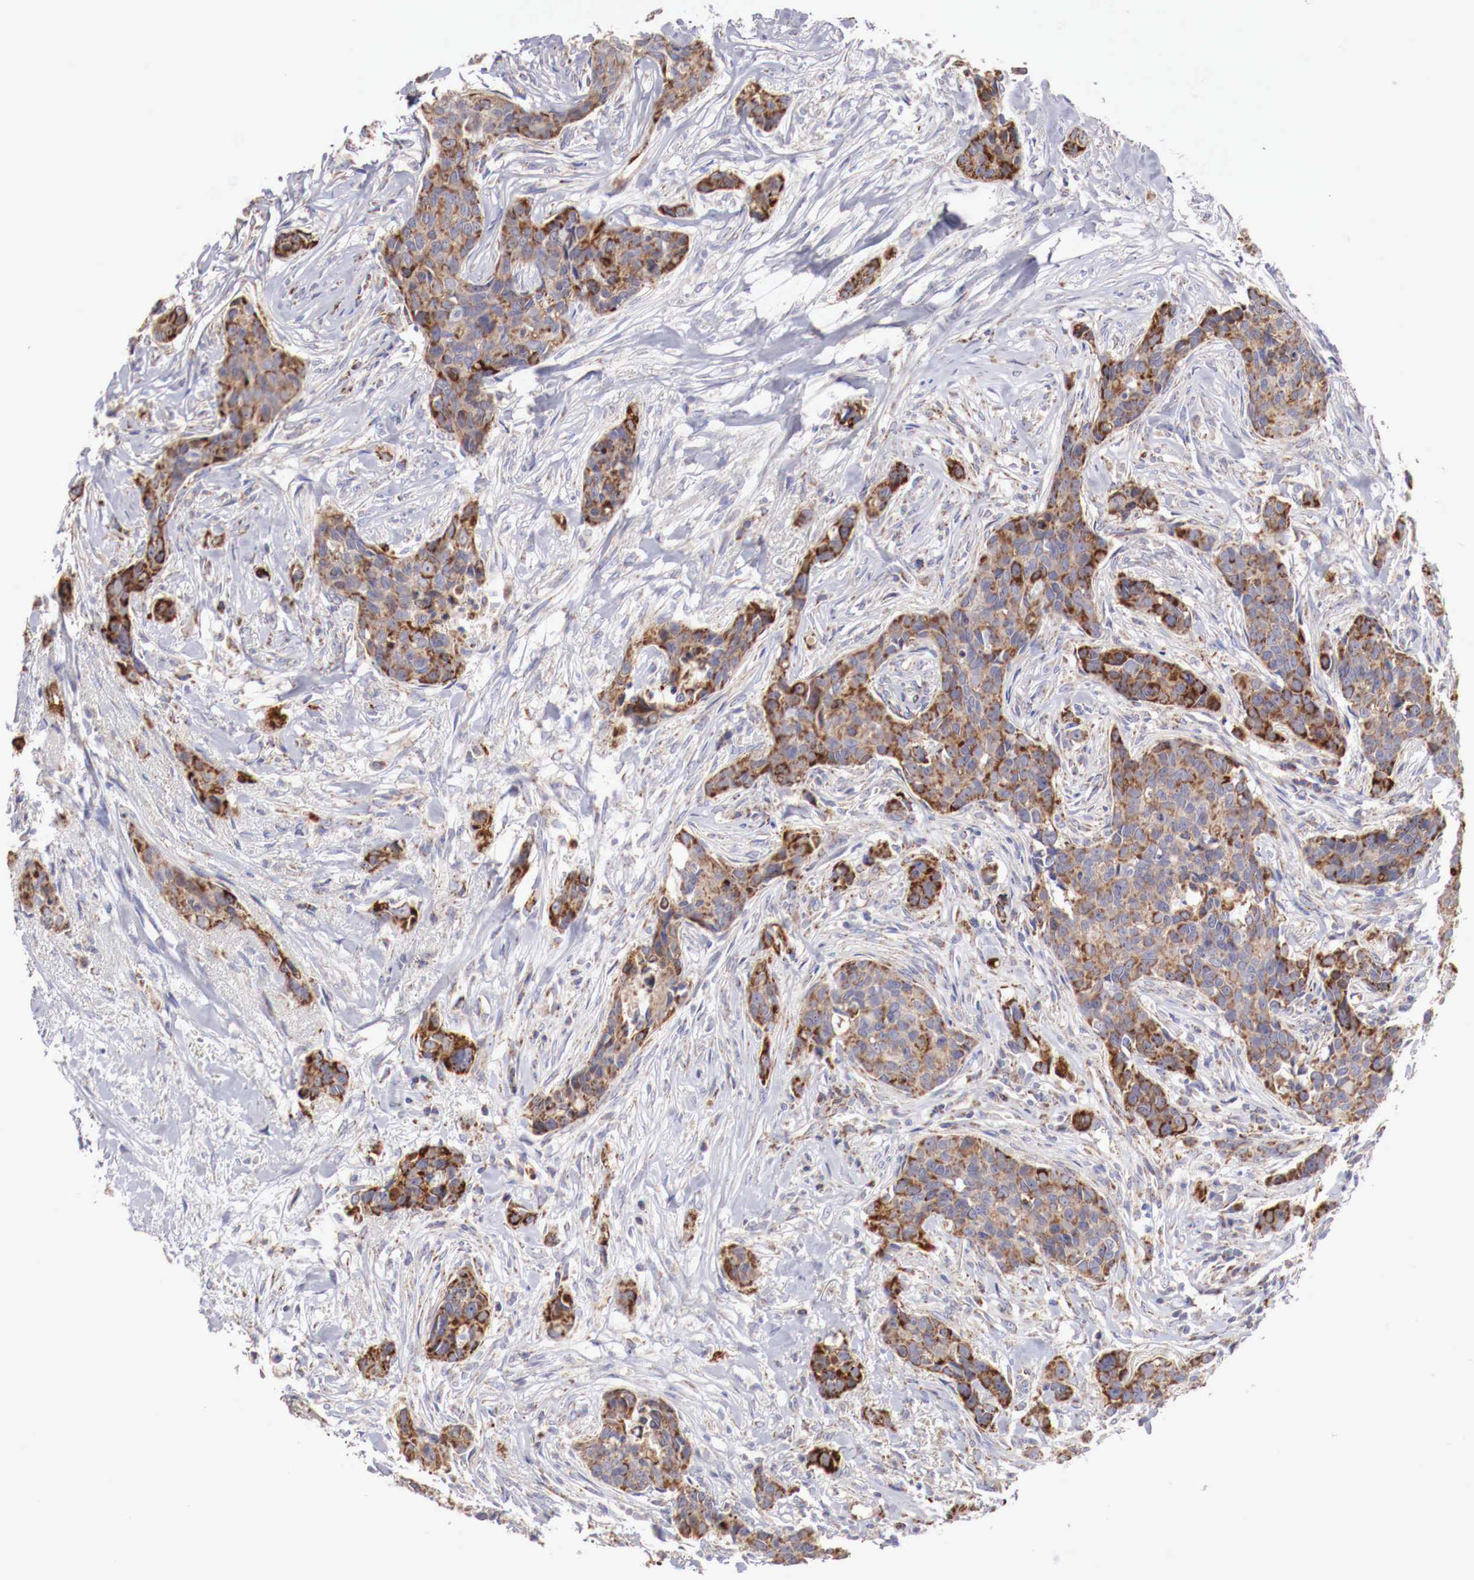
{"staining": {"intensity": "moderate", "quantity": ">75%", "location": "cytoplasmic/membranous"}, "tissue": "breast cancer", "cell_type": "Tumor cells", "image_type": "cancer", "snomed": [{"axis": "morphology", "description": "Duct carcinoma"}, {"axis": "topography", "description": "Breast"}], "caption": "Moderate cytoplasmic/membranous protein expression is seen in approximately >75% of tumor cells in infiltrating ductal carcinoma (breast). (IHC, brightfield microscopy, high magnification).", "gene": "XPNPEP3", "patient": {"sex": "female", "age": 91}}